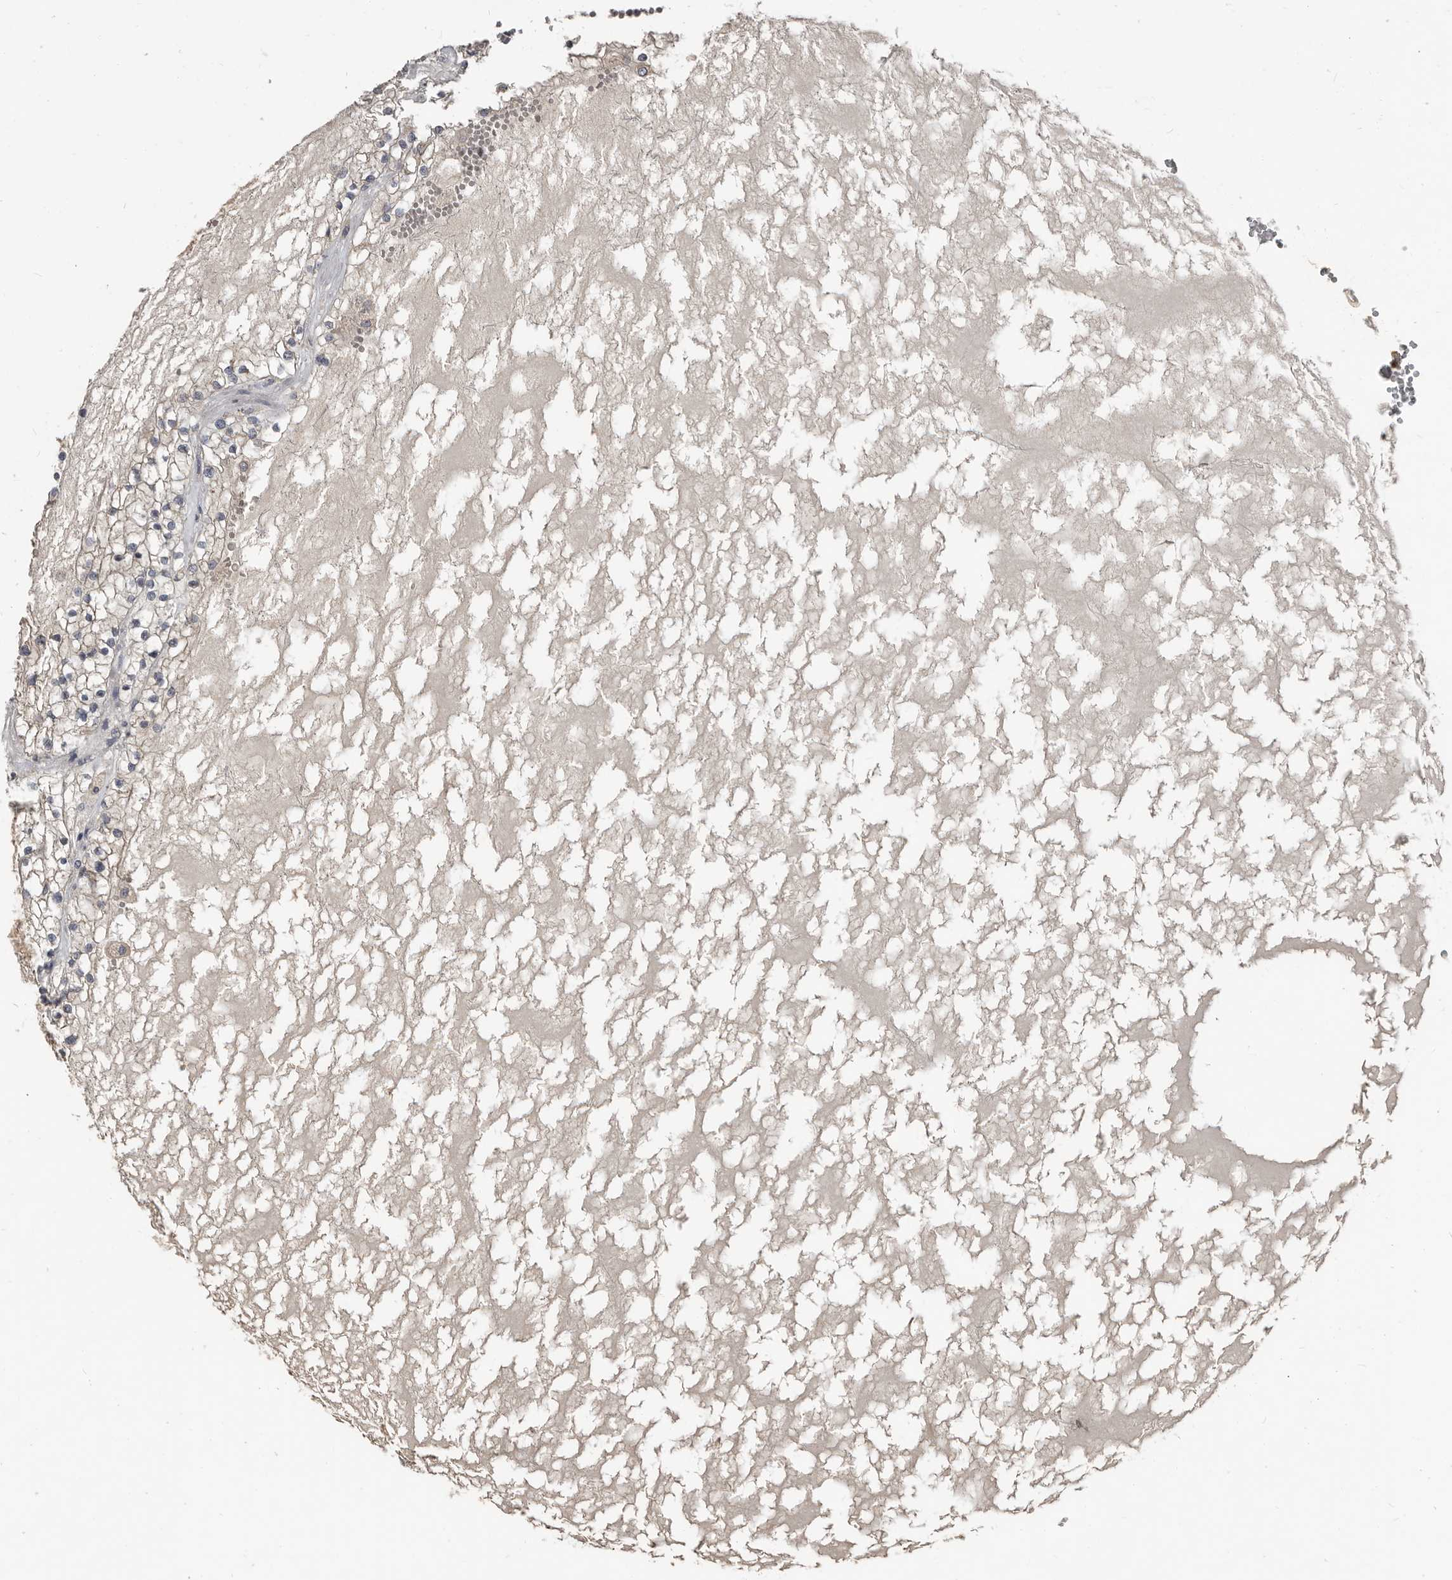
{"staining": {"intensity": "weak", "quantity": "25%-75%", "location": "cytoplasmic/membranous"}, "tissue": "renal cancer", "cell_type": "Tumor cells", "image_type": "cancer", "snomed": [{"axis": "morphology", "description": "Normal tissue, NOS"}, {"axis": "morphology", "description": "Adenocarcinoma, NOS"}, {"axis": "topography", "description": "Kidney"}], "caption": "An image of adenocarcinoma (renal) stained for a protein demonstrates weak cytoplasmic/membranous brown staining in tumor cells. Immunohistochemistry stains the protein of interest in brown and the nuclei are stained blue.", "gene": "AKNAD1", "patient": {"sex": "male", "age": 68}}